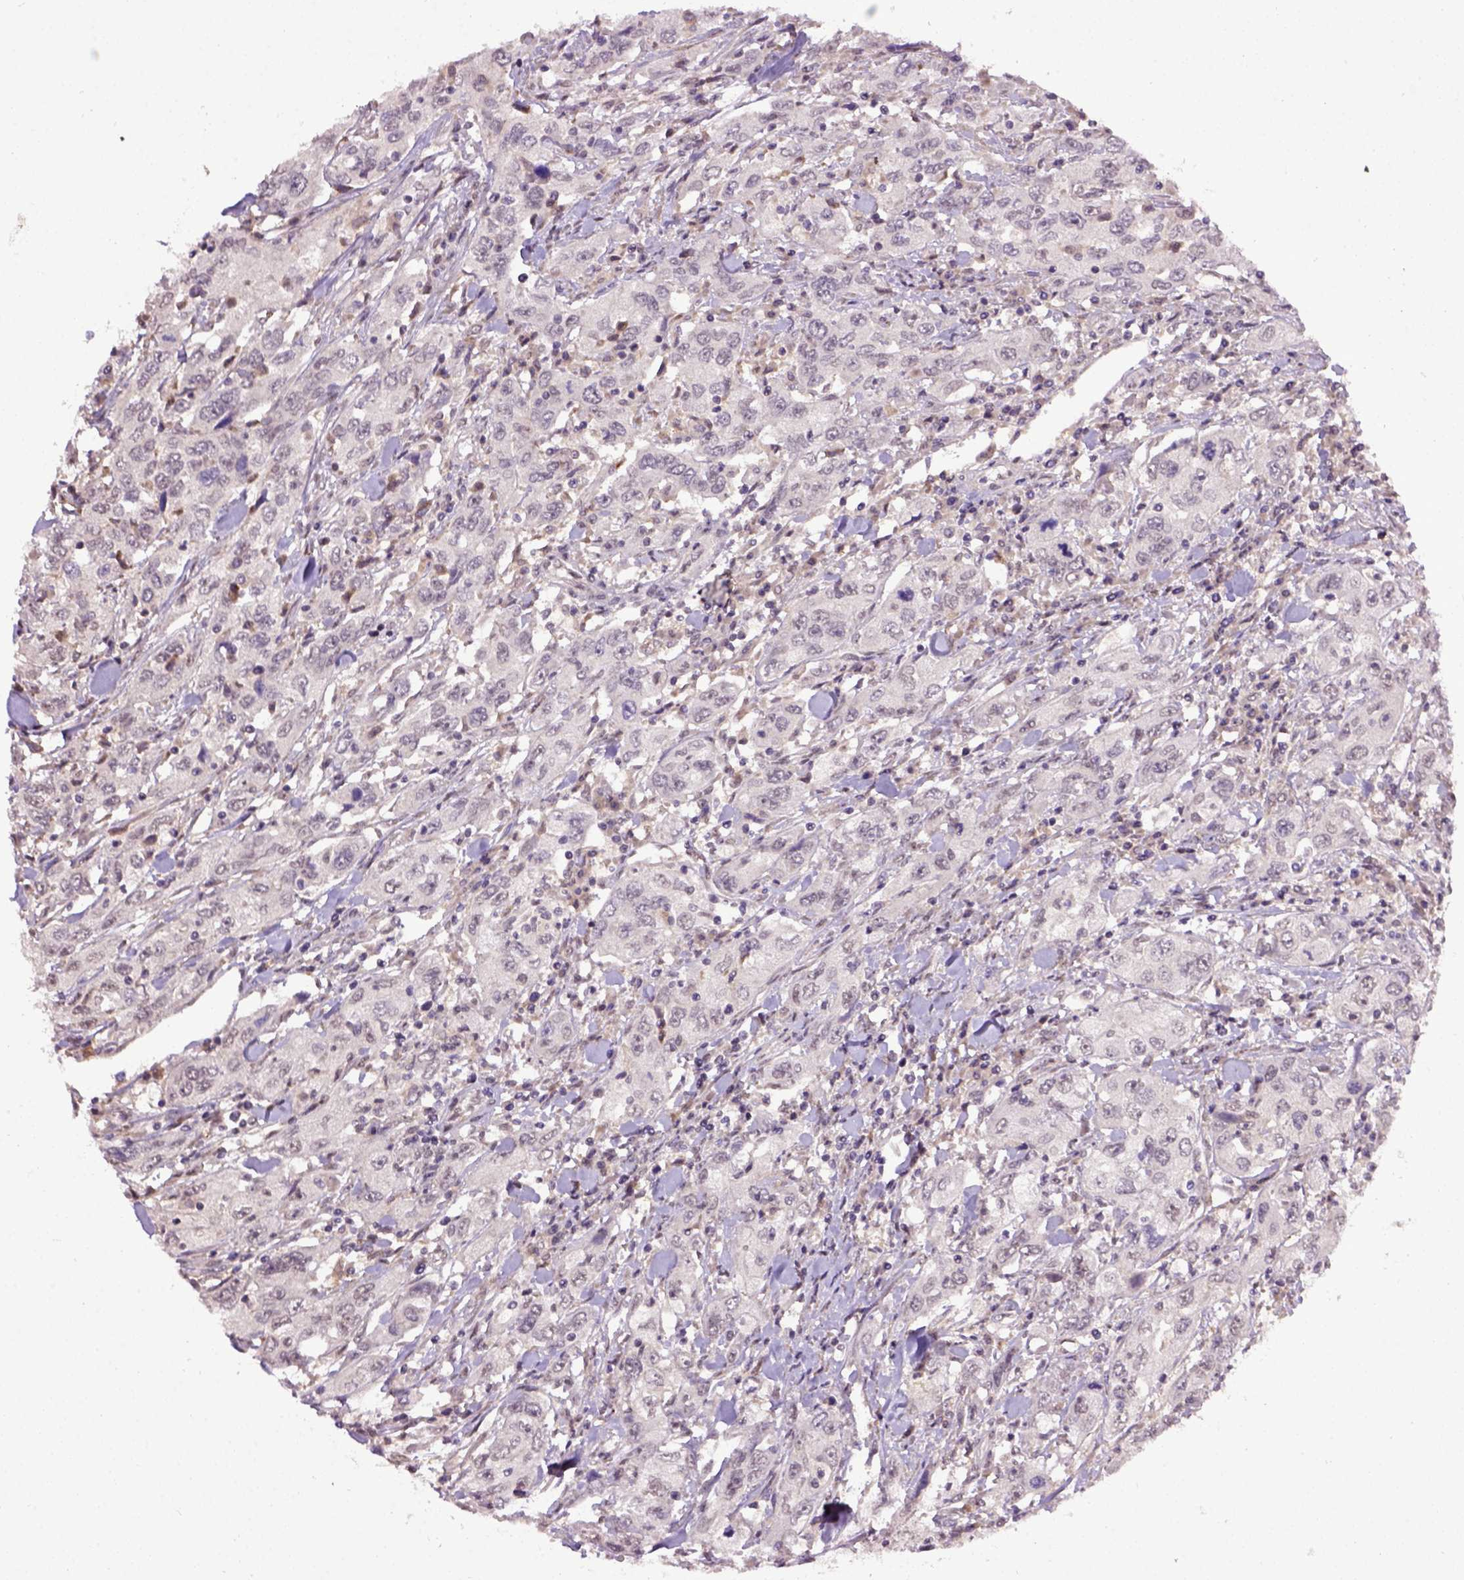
{"staining": {"intensity": "negative", "quantity": "none", "location": "none"}, "tissue": "urothelial cancer", "cell_type": "Tumor cells", "image_type": "cancer", "snomed": [{"axis": "morphology", "description": "Urothelial carcinoma, High grade"}, {"axis": "topography", "description": "Urinary bladder"}], "caption": "An IHC micrograph of urothelial cancer is shown. There is no staining in tumor cells of urothelial cancer. (DAB (3,3'-diaminobenzidine) immunohistochemistry visualized using brightfield microscopy, high magnification).", "gene": "RAB43", "patient": {"sex": "male", "age": 76}}